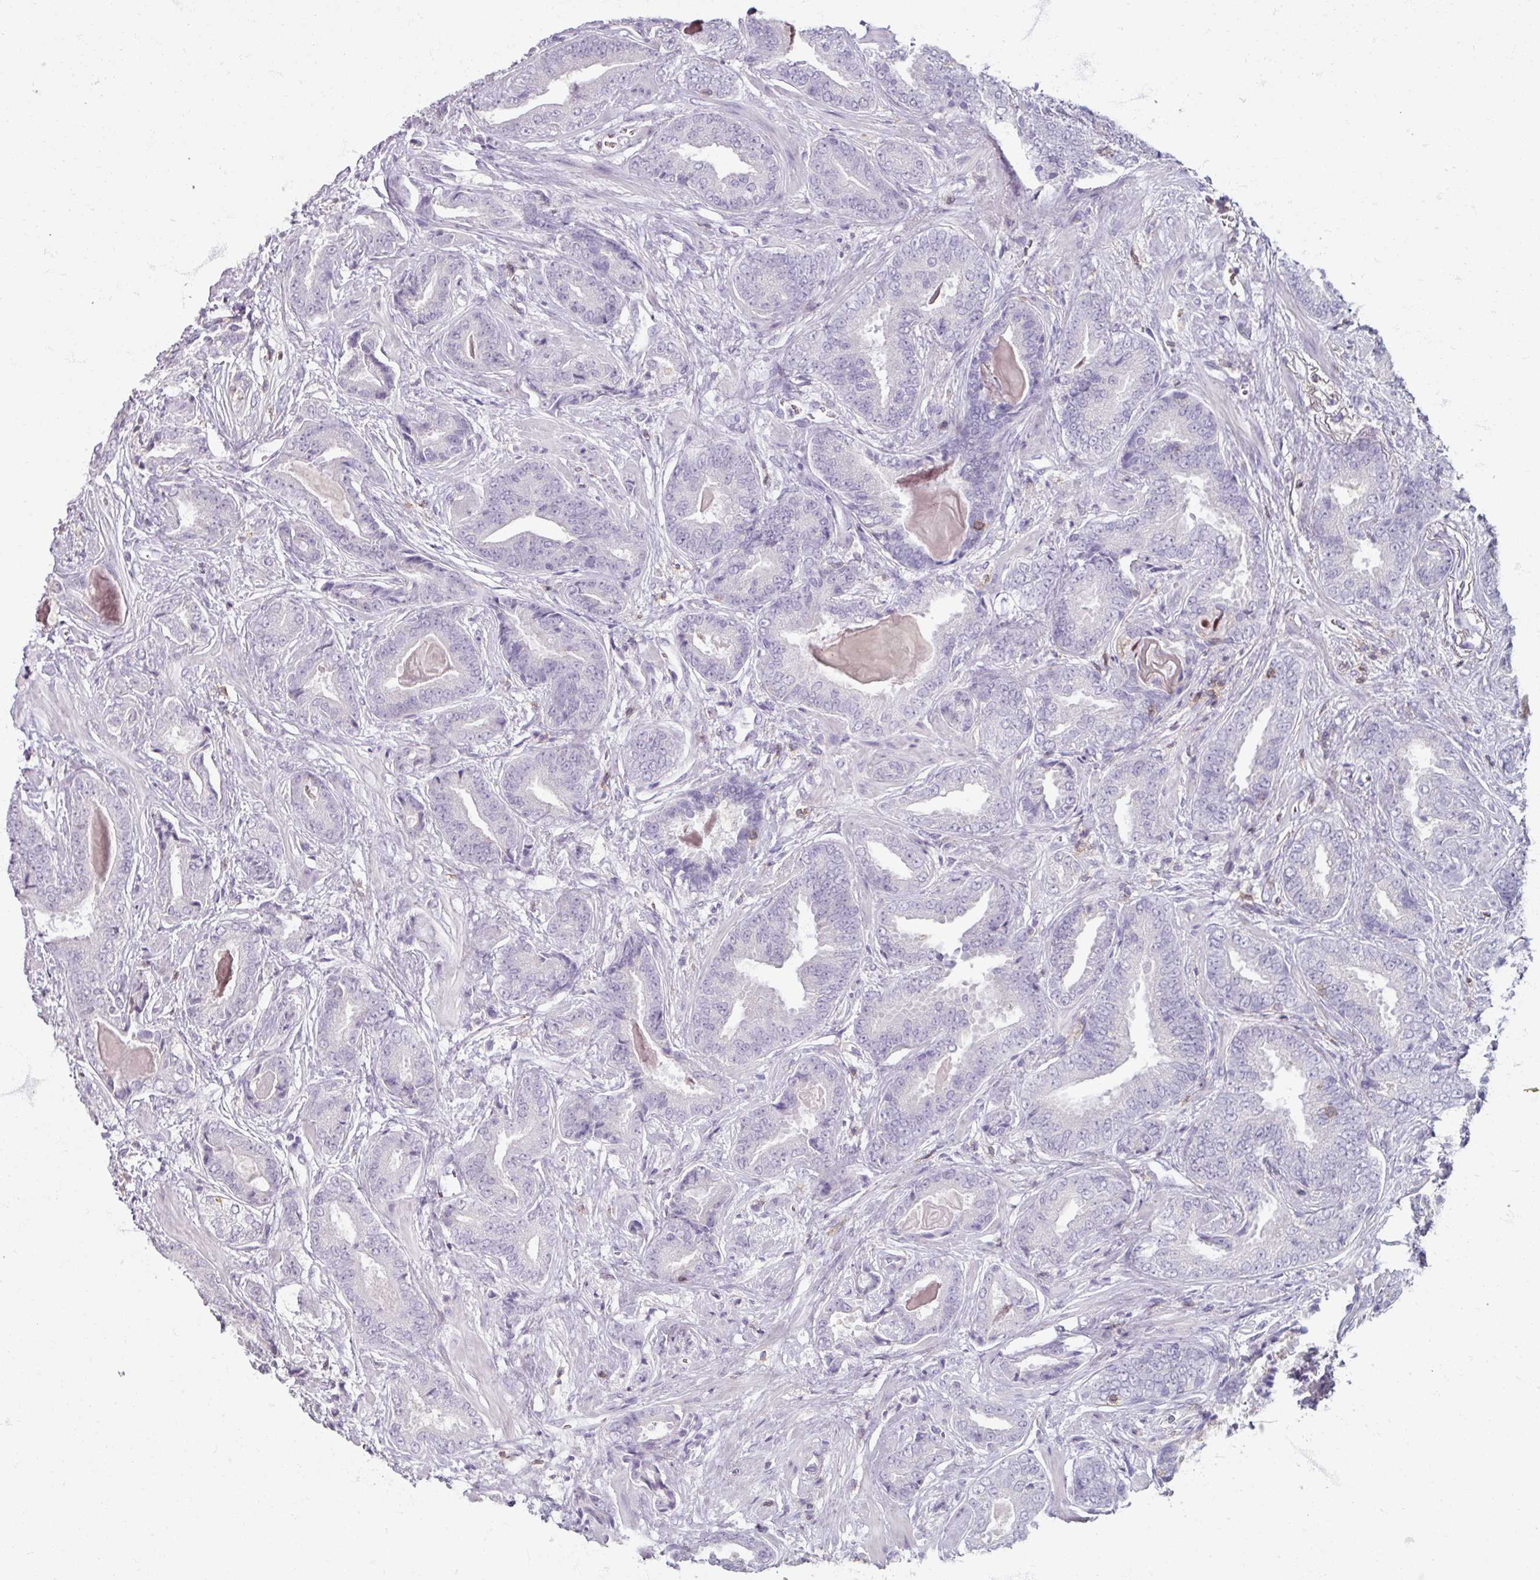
{"staining": {"intensity": "negative", "quantity": "none", "location": "none"}, "tissue": "prostate cancer", "cell_type": "Tumor cells", "image_type": "cancer", "snomed": [{"axis": "morphology", "description": "Adenocarcinoma, Low grade"}, {"axis": "topography", "description": "Prostate"}], "caption": "The image exhibits no significant staining in tumor cells of prostate cancer (adenocarcinoma (low-grade)). (Stains: DAB IHC with hematoxylin counter stain, Microscopy: brightfield microscopy at high magnification).", "gene": "PTPRC", "patient": {"sex": "male", "age": 62}}